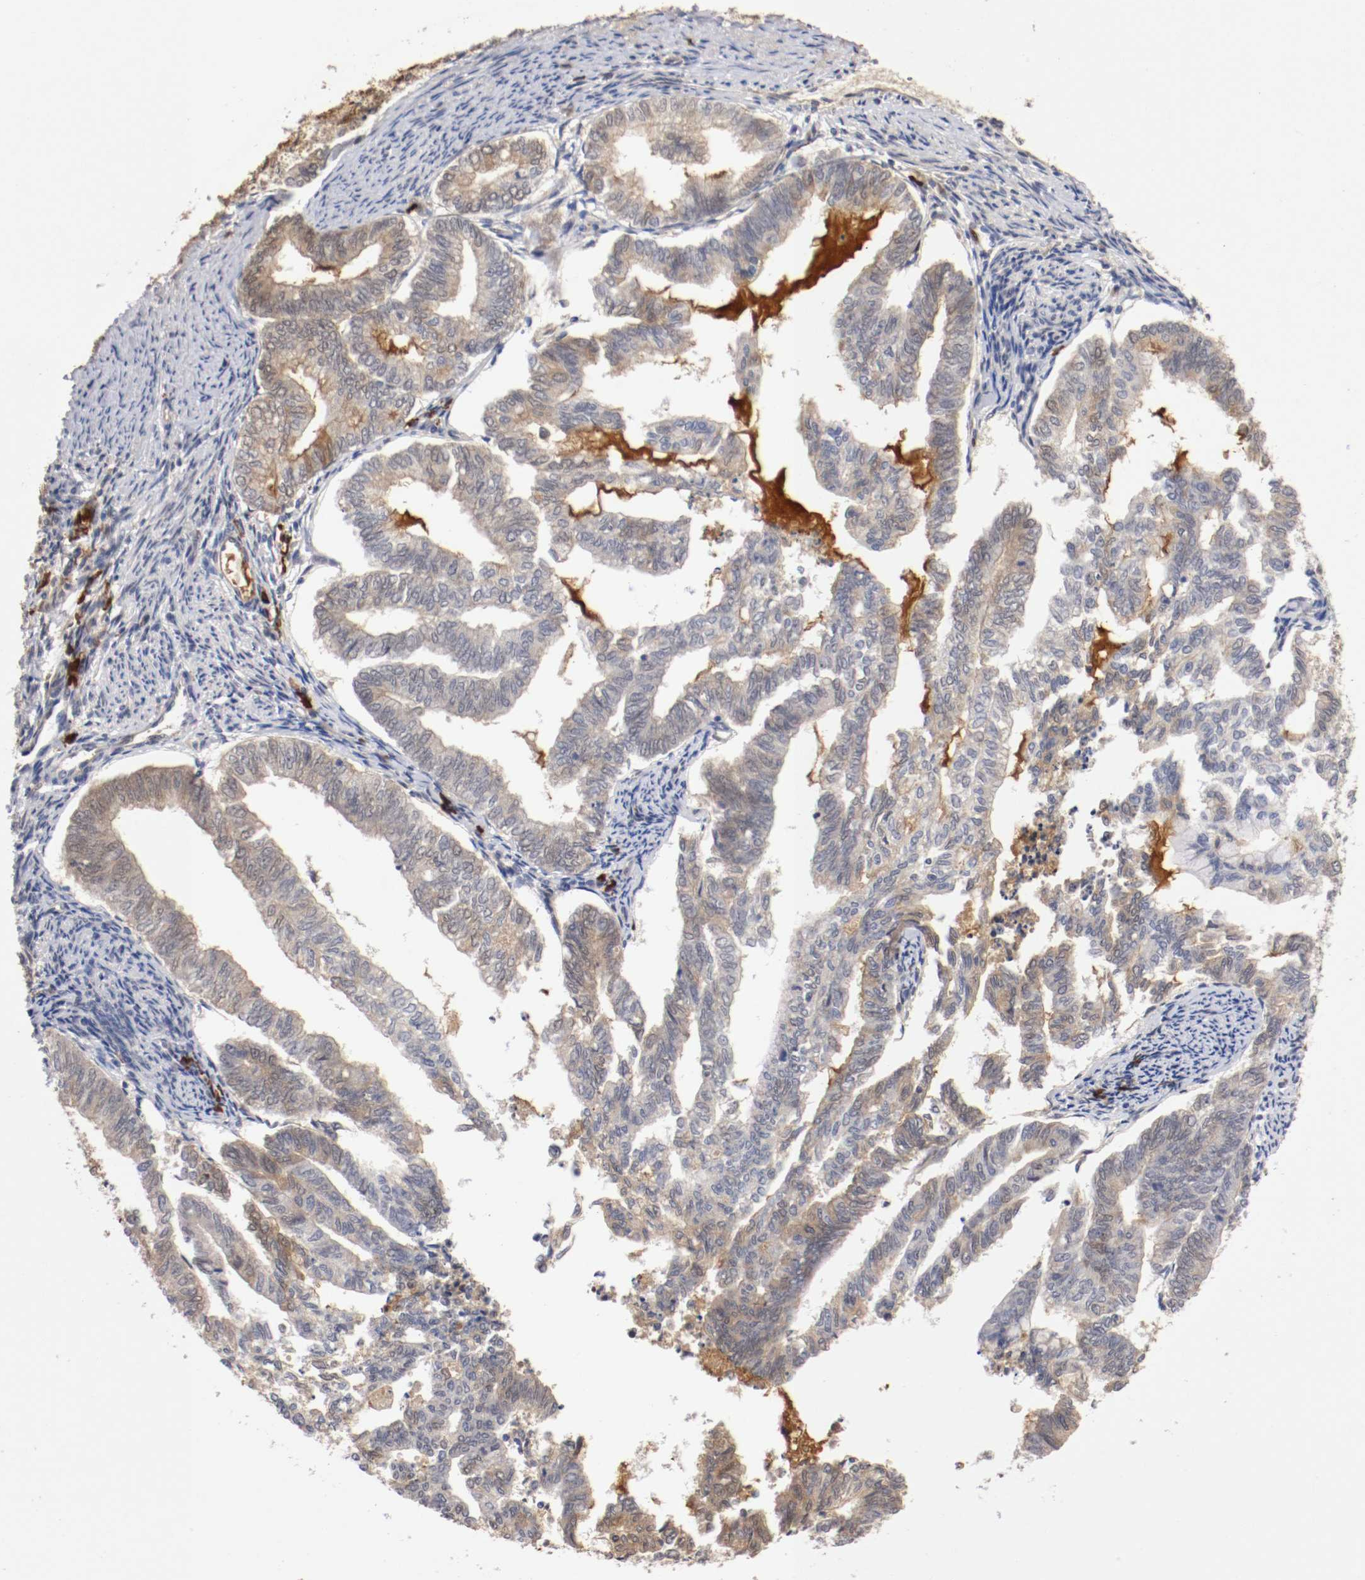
{"staining": {"intensity": "weak", "quantity": "<25%", "location": "cytoplasmic/membranous,nuclear"}, "tissue": "endometrial cancer", "cell_type": "Tumor cells", "image_type": "cancer", "snomed": [{"axis": "morphology", "description": "Adenocarcinoma, NOS"}, {"axis": "topography", "description": "Endometrium"}], "caption": "This photomicrograph is of endometrial cancer (adenocarcinoma) stained with IHC to label a protein in brown with the nuclei are counter-stained blue. There is no positivity in tumor cells.", "gene": "DNMT3B", "patient": {"sex": "female", "age": 79}}